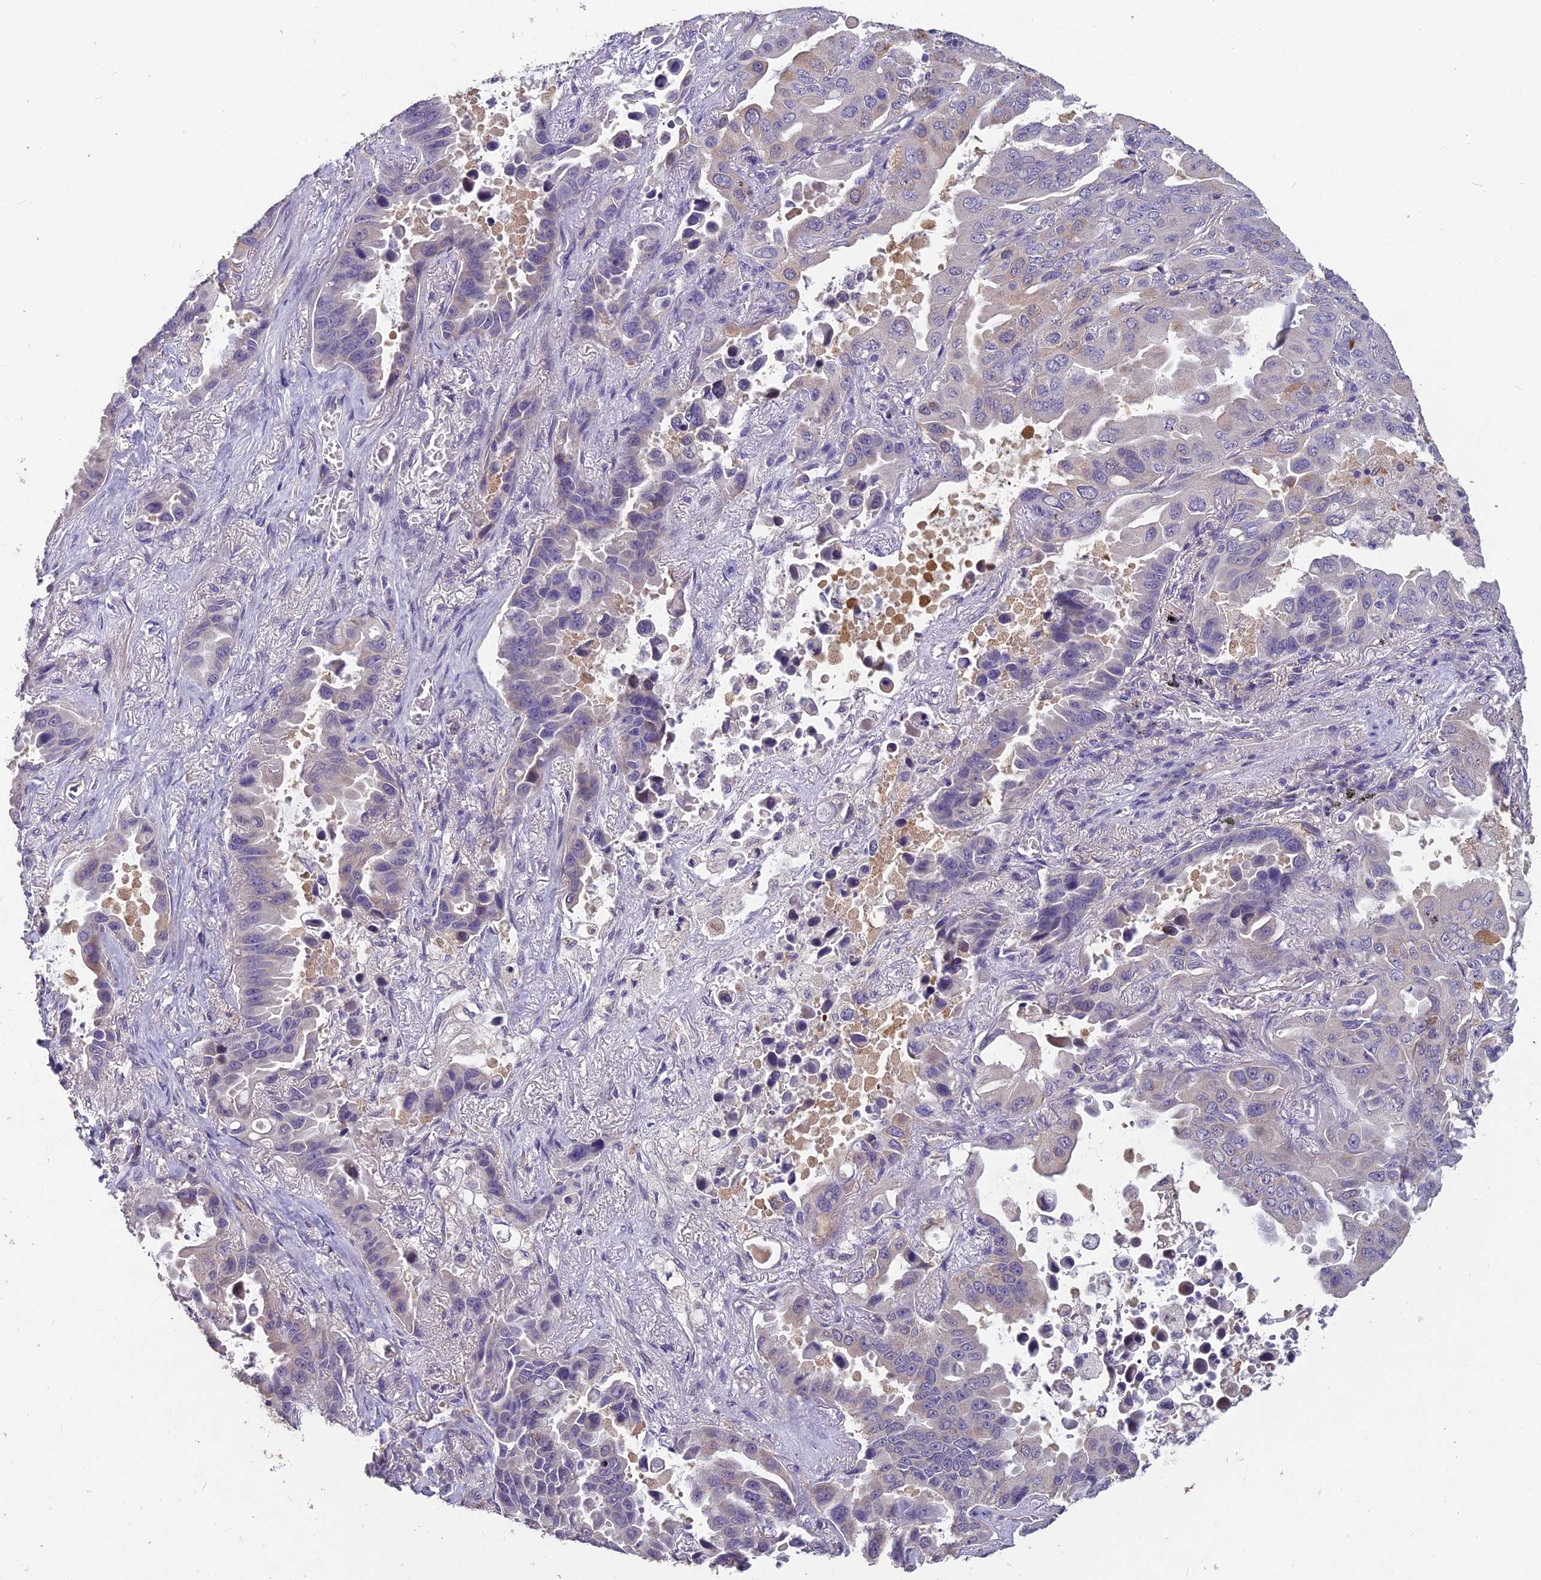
{"staining": {"intensity": "weak", "quantity": "<25%", "location": "cytoplasmic/membranous"}, "tissue": "lung cancer", "cell_type": "Tumor cells", "image_type": "cancer", "snomed": [{"axis": "morphology", "description": "Adenocarcinoma, NOS"}, {"axis": "topography", "description": "Lung"}], "caption": "High power microscopy photomicrograph of an immunohistochemistry image of lung cancer (adenocarcinoma), revealing no significant staining in tumor cells.", "gene": "CEACAM16", "patient": {"sex": "male", "age": 64}}